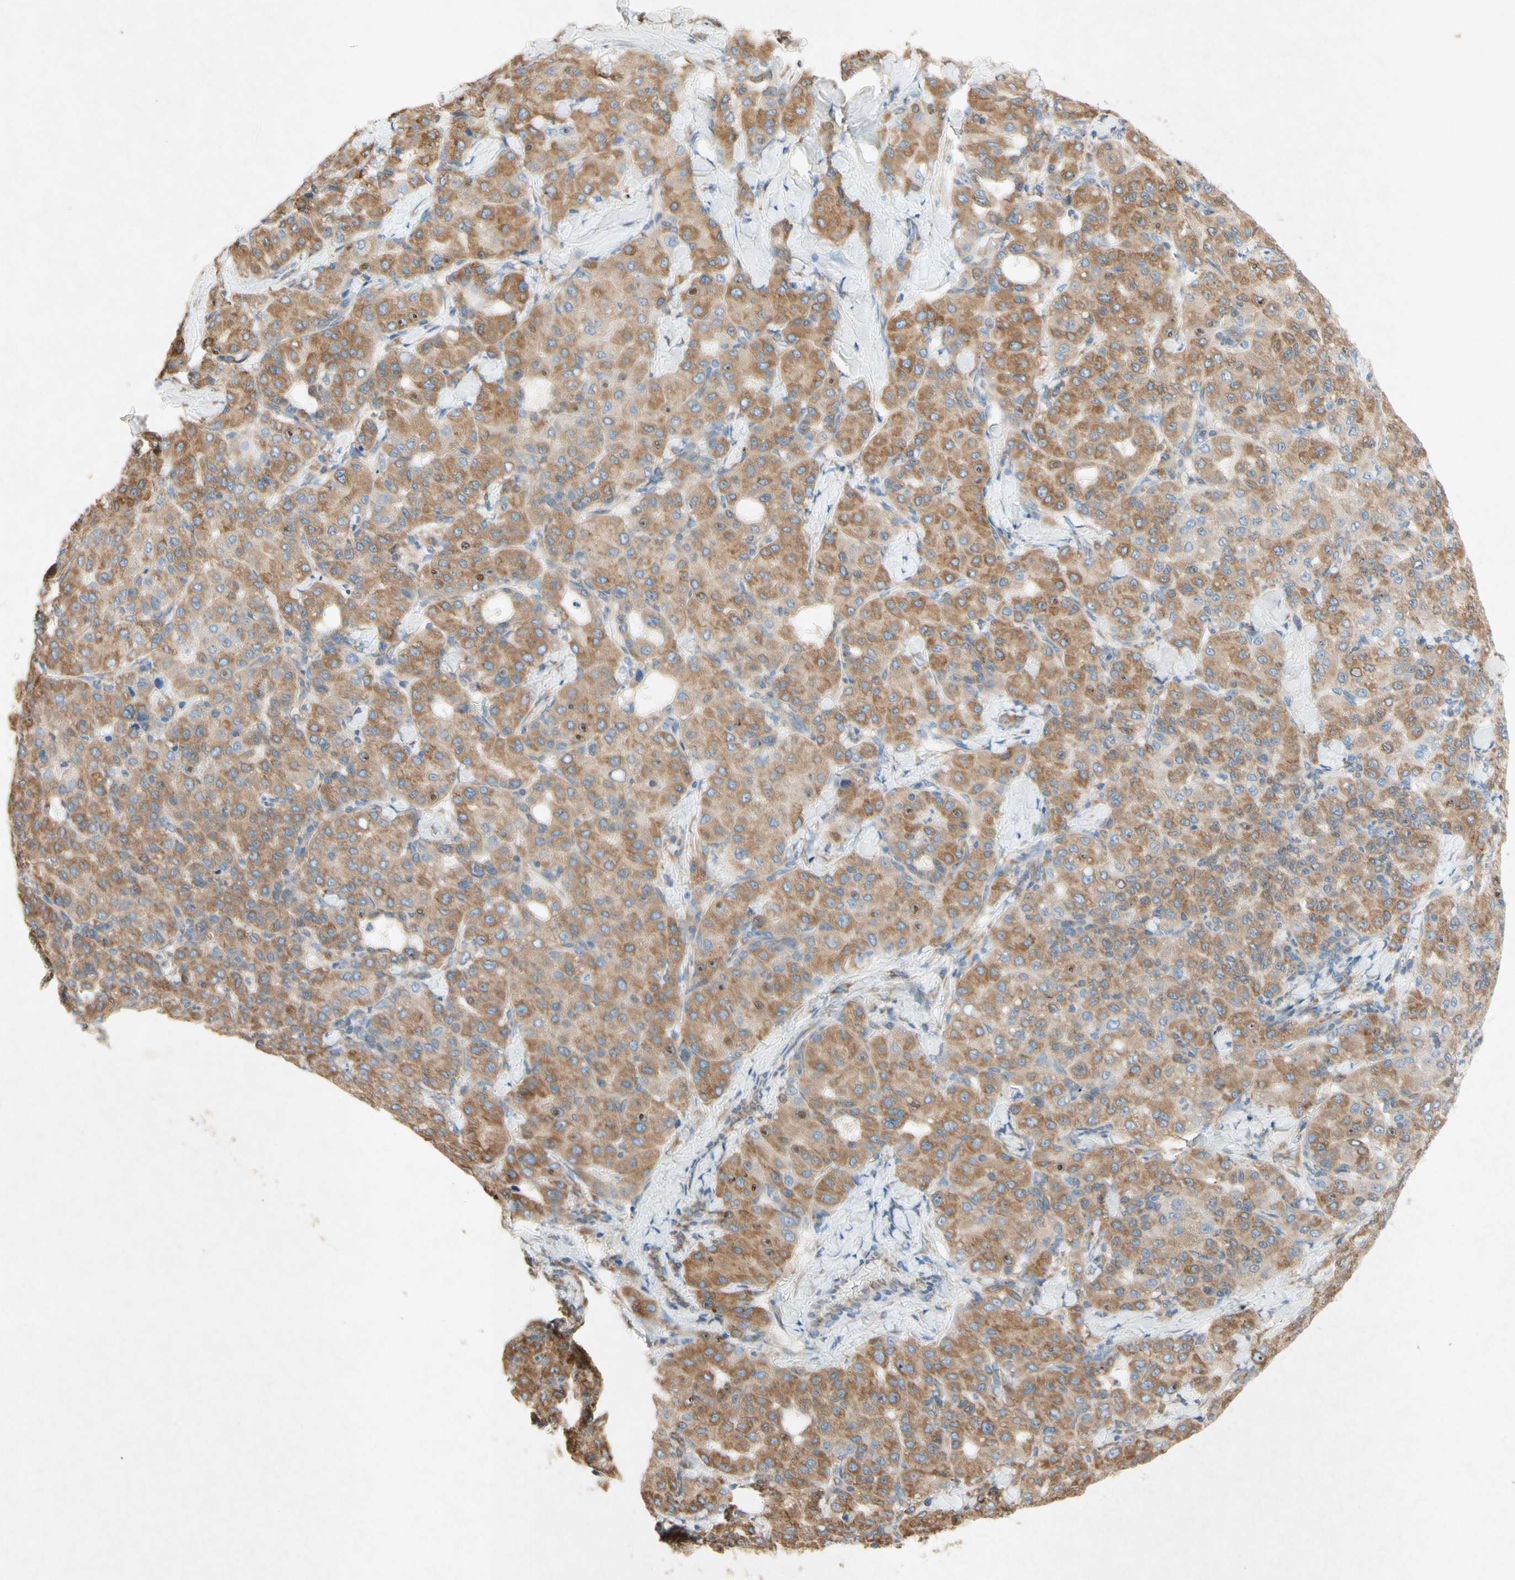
{"staining": {"intensity": "moderate", "quantity": ">75%", "location": "cytoplasmic/membranous"}, "tissue": "liver cancer", "cell_type": "Tumor cells", "image_type": "cancer", "snomed": [{"axis": "morphology", "description": "Carcinoma, Hepatocellular, NOS"}, {"axis": "topography", "description": "Liver"}], "caption": "Tumor cells reveal medium levels of moderate cytoplasmic/membranous staining in about >75% of cells in liver cancer.", "gene": "PABPC1", "patient": {"sex": "male", "age": 65}}